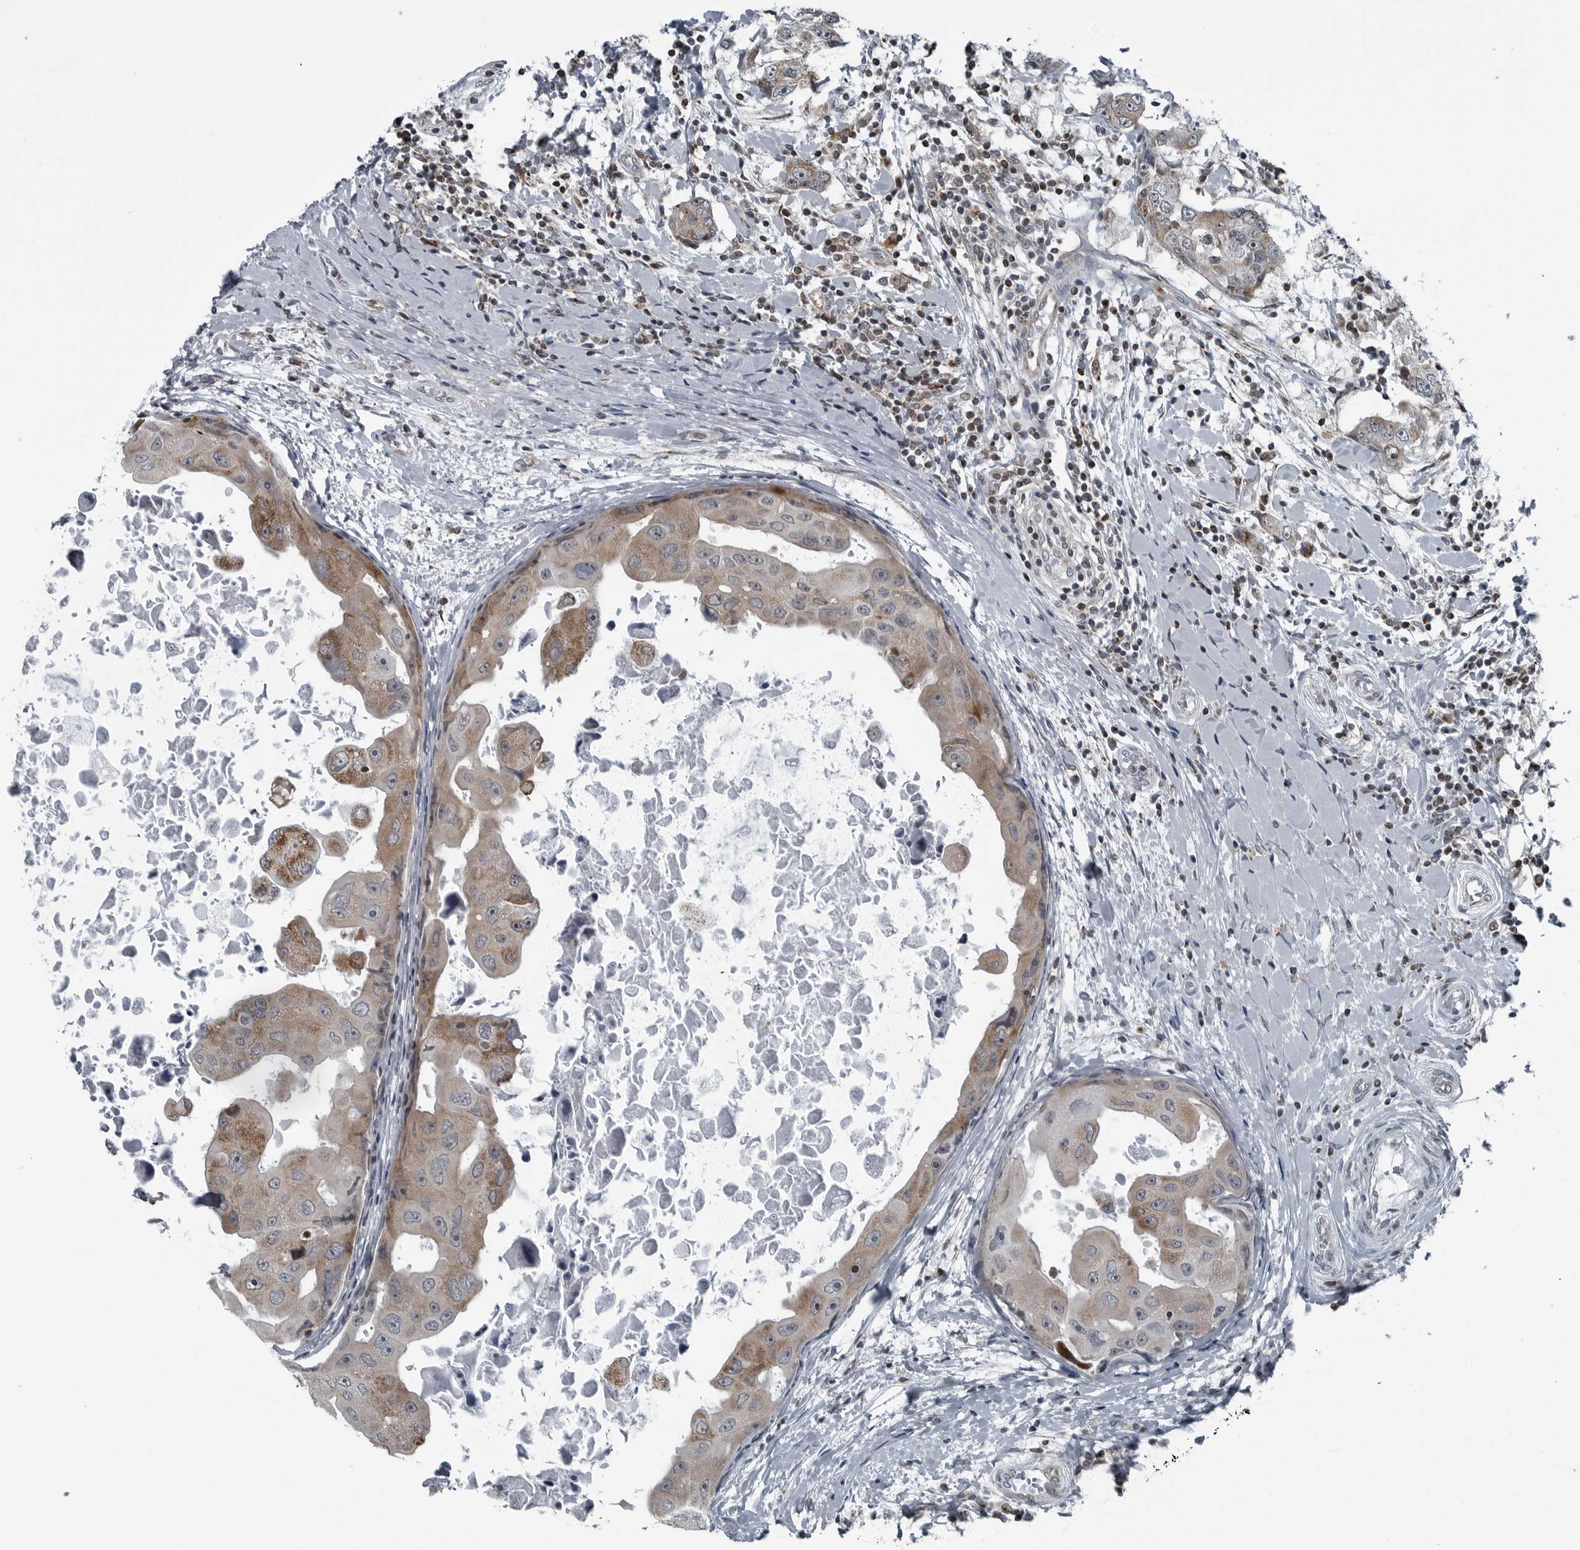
{"staining": {"intensity": "weak", "quantity": ">75%", "location": "cytoplasmic/membranous"}, "tissue": "breast cancer", "cell_type": "Tumor cells", "image_type": "cancer", "snomed": [{"axis": "morphology", "description": "Duct carcinoma"}, {"axis": "topography", "description": "Breast"}], "caption": "Human intraductal carcinoma (breast) stained with a protein marker demonstrates weak staining in tumor cells.", "gene": "GAK", "patient": {"sex": "female", "age": 27}}